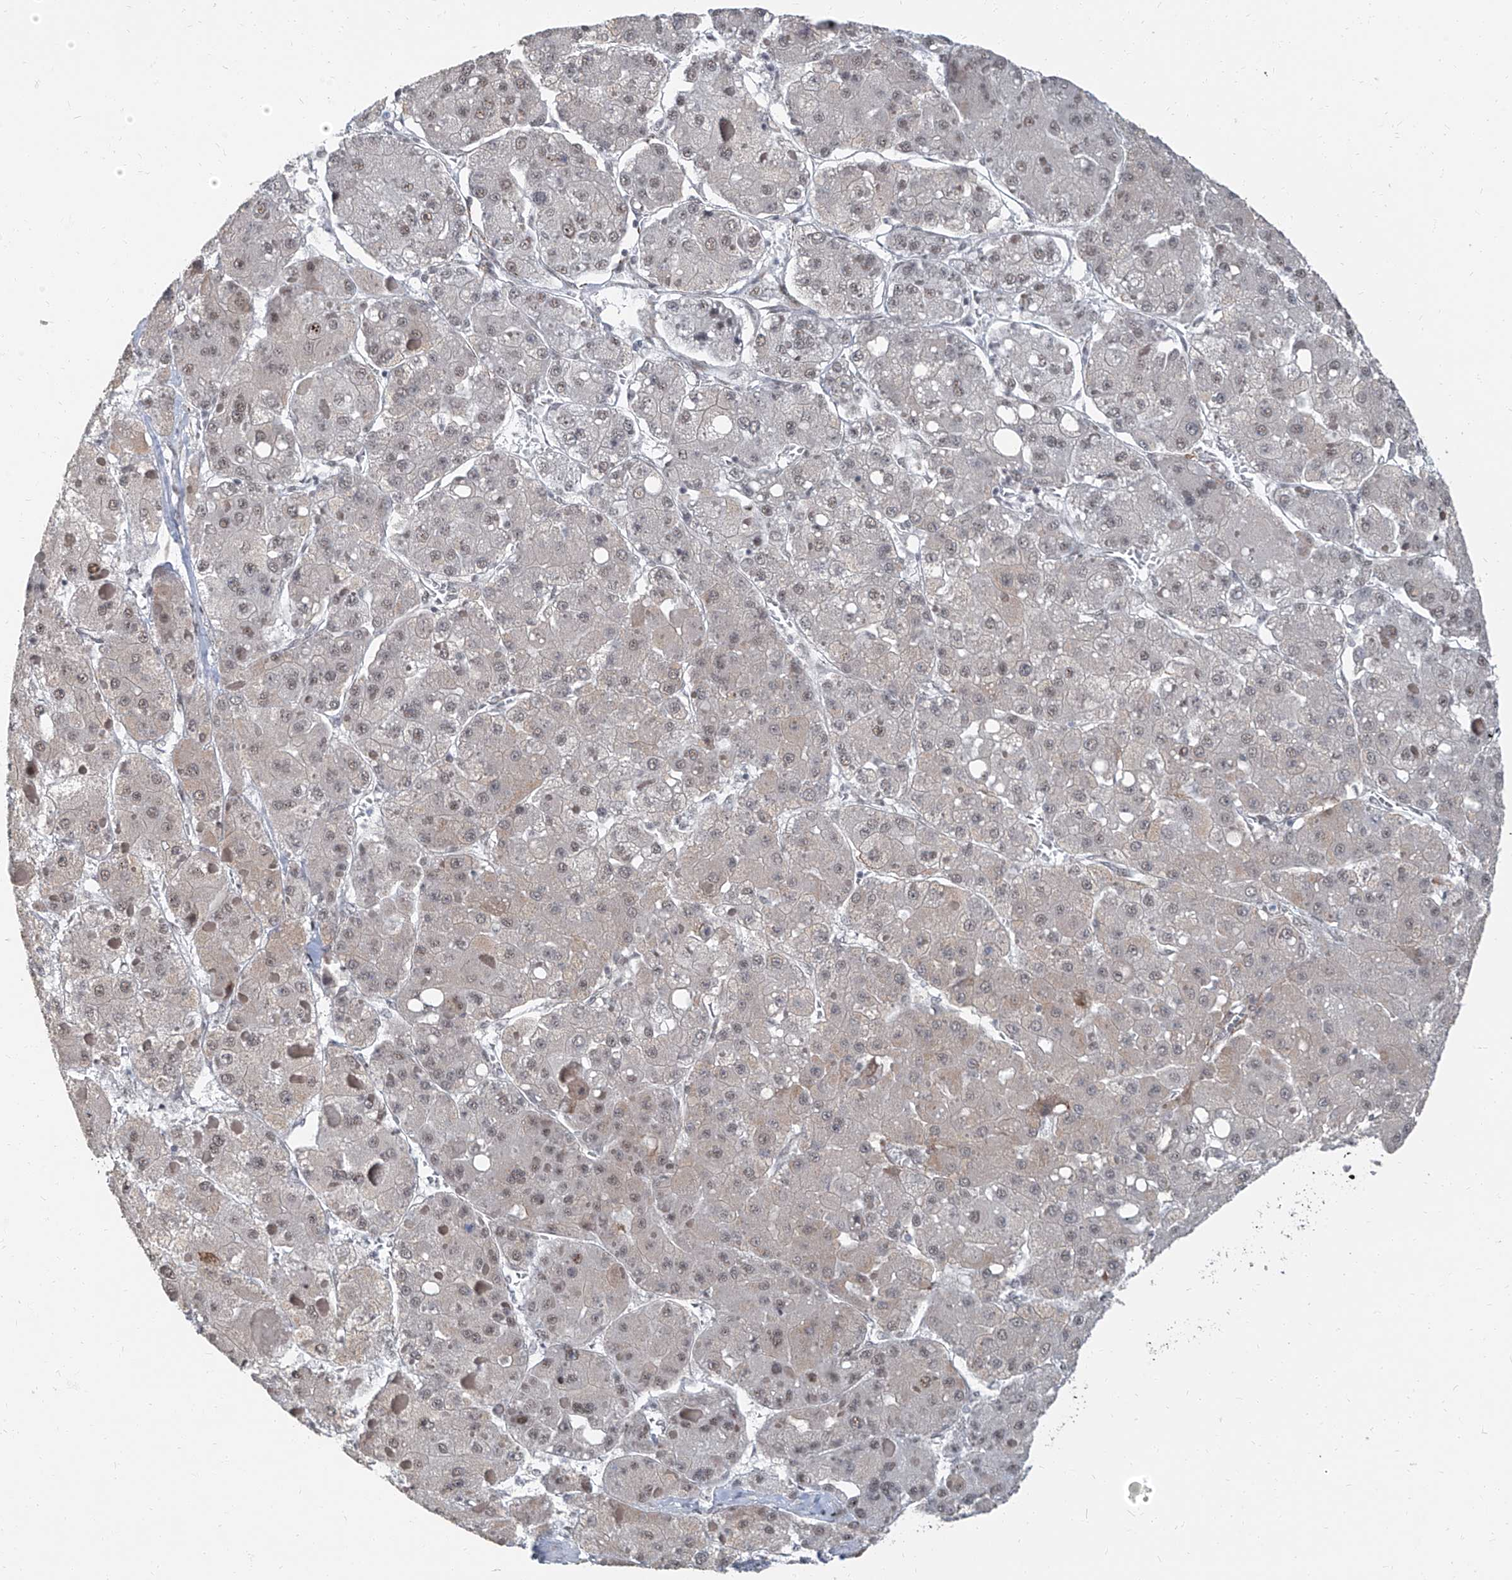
{"staining": {"intensity": "weak", "quantity": "25%-75%", "location": "nuclear"}, "tissue": "liver cancer", "cell_type": "Tumor cells", "image_type": "cancer", "snomed": [{"axis": "morphology", "description": "Carcinoma, Hepatocellular, NOS"}, {"axis": "topography", "description": "Liver"}], "caption": "Immunohistochemical staining of hepatocellular carcinoma (liver) exhibits low levels of weak nuclear protein positivity in approximately 25%-75% of tumor cells.", "gene": "TXLNB", "patient": {"sex": "female", "age": 73}}